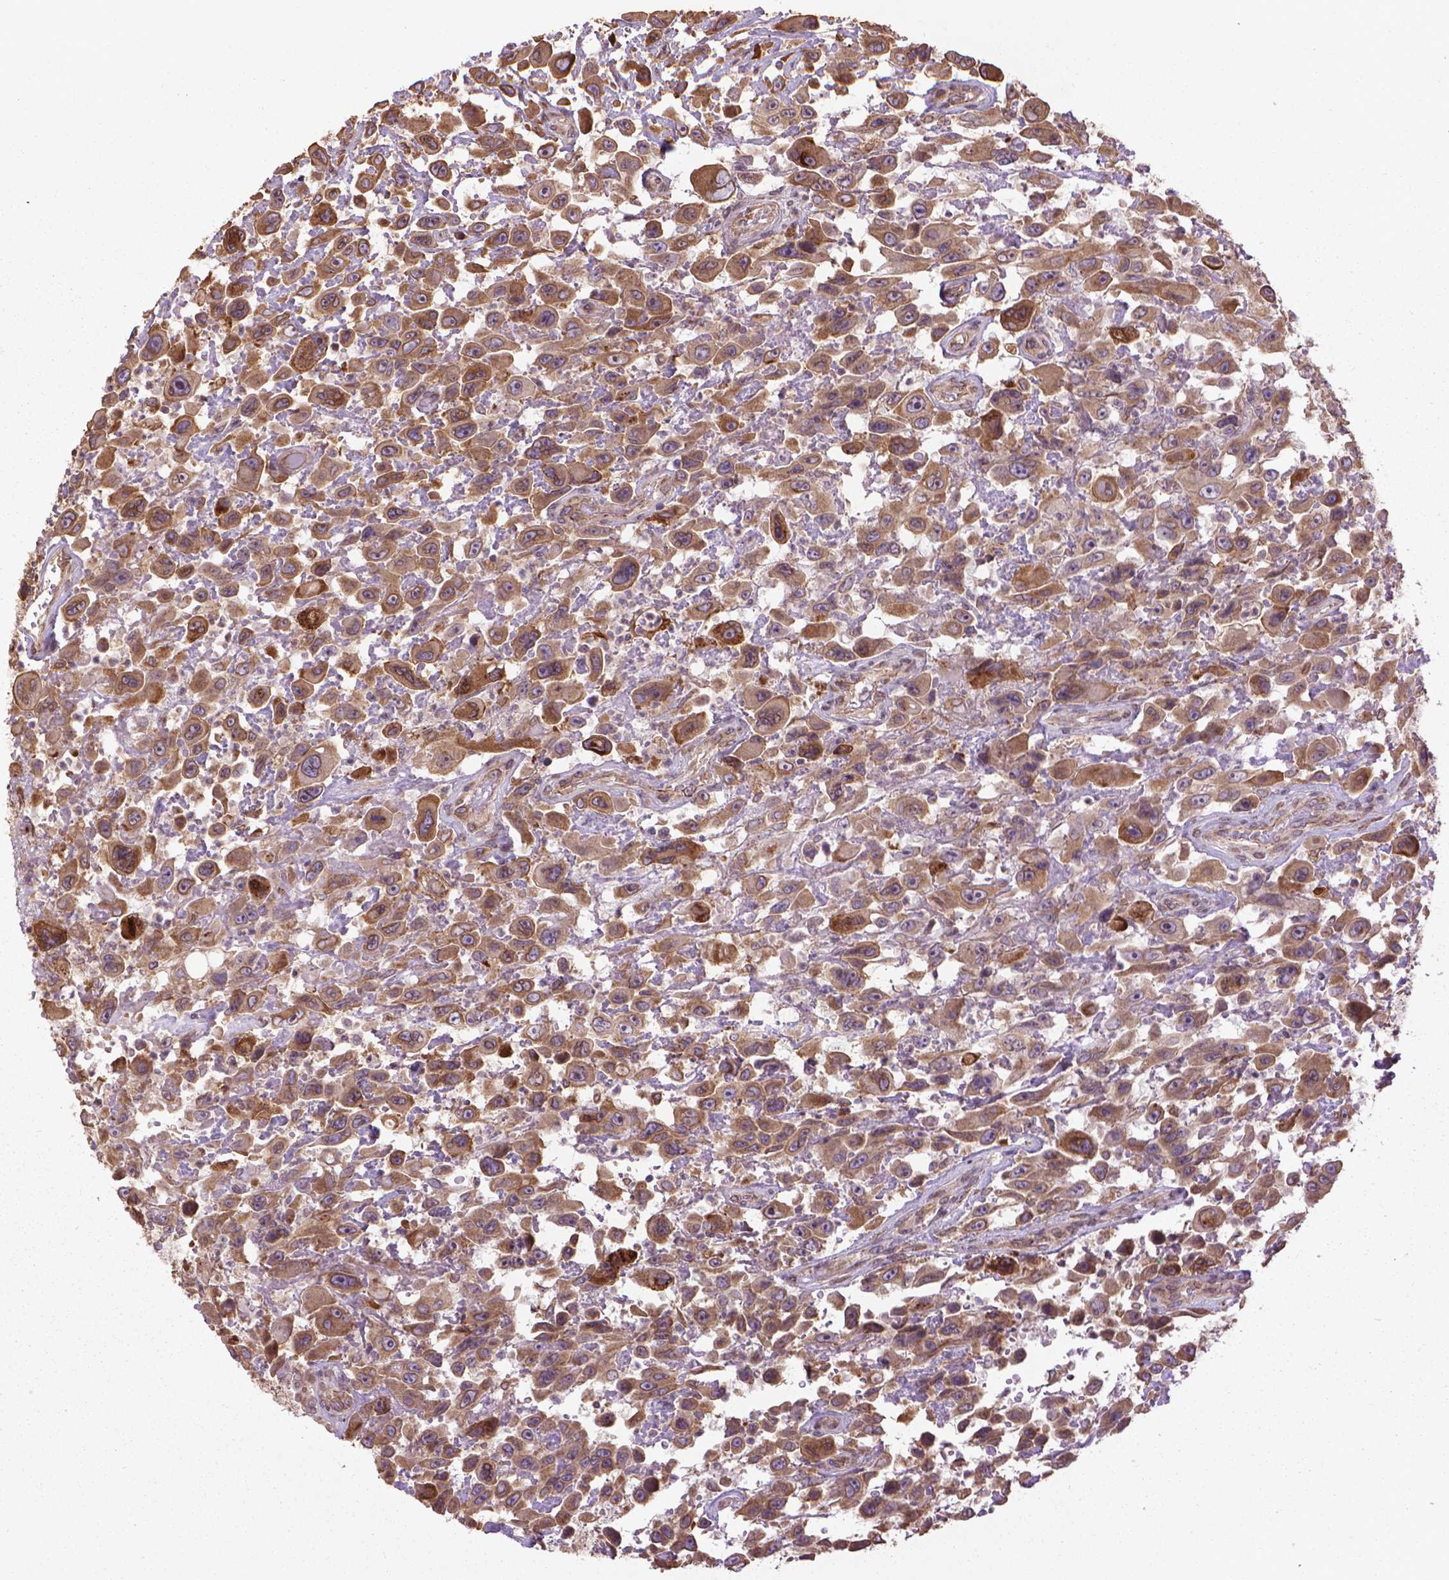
{"staining": {"intensity": "moderate", "quantity": ">75%", "location": "cytoplasmic/membranous"}, "tissue": "urothelial cancer", "cell_type": "Tumor cells", "image_type": "cancer", "snomed": [{"axis": "morphology", "description": "Urothelial carcinoma, High grade"}, {"axis": "topography", "description": "Urinary bladder"}], "caption": "Immunohistochemical staining of high-grade urothelial carcinoma displays medium levels of moderate cytoplasmic/membranous positivity in approximately >75% of tumor cells. Nuclei are stained in blue.", "gene": "GAS1", "patient": {"sex": "male", "age": 53}}